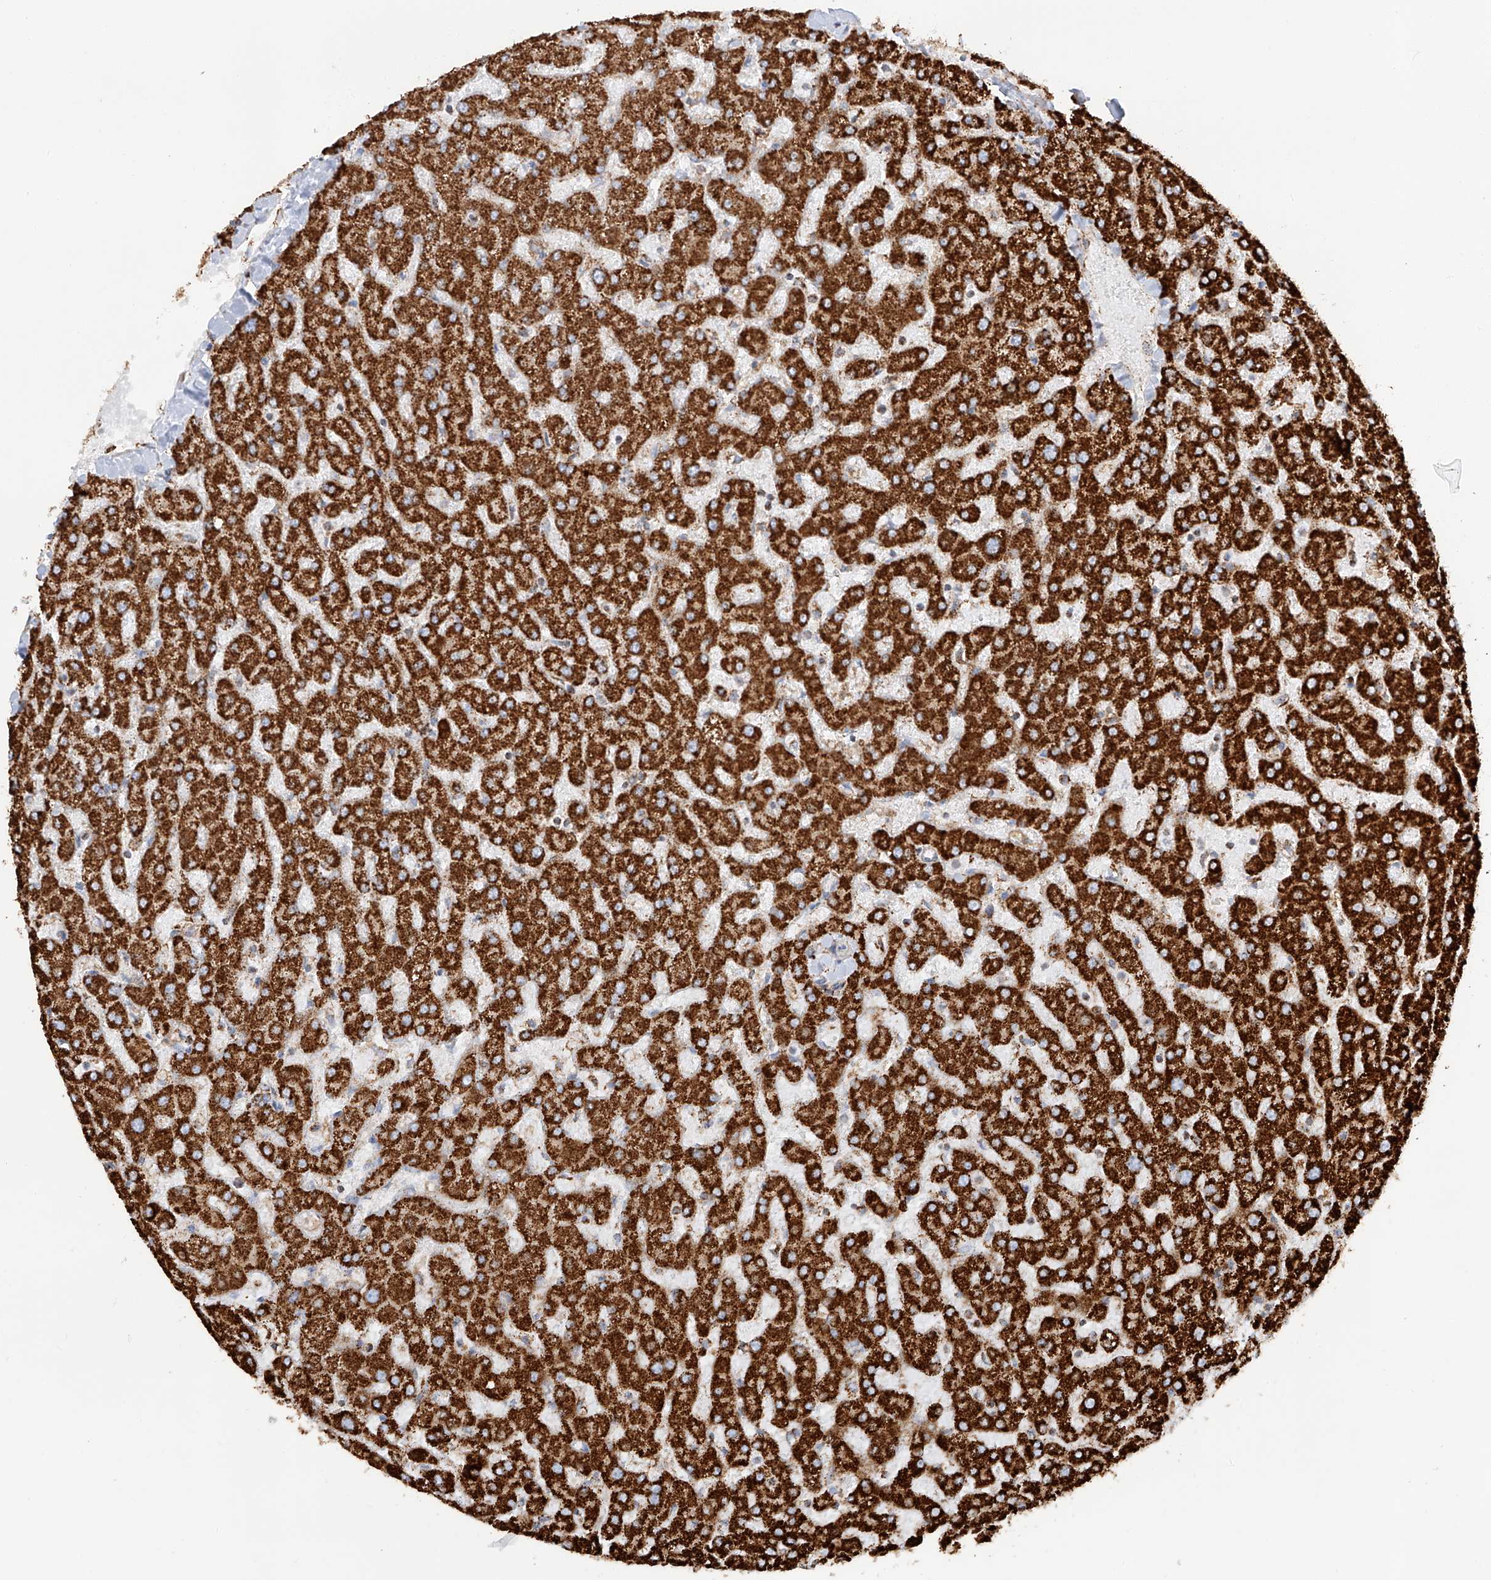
{"staining": {"intensity": "moderate", "quantity": ">75%", "location": "cytoplasmic/membranous"}, "tissue": "liver", "cell_type": "Cholangiocytes", "image_type": "normal", "snomed": [{"axis": "morphology", "description": "Normal tissue, NOS"}, {"axis": "topography", "description": "Liver"}], "caption": "This micrograph exhibits IHC staining of normal human liver, with medium moderate cytoplasmic/membranous expression in about >75% of cholangiocytes.", "gene": "TTC27", "patient": {"sex": "female", "age": 63}}